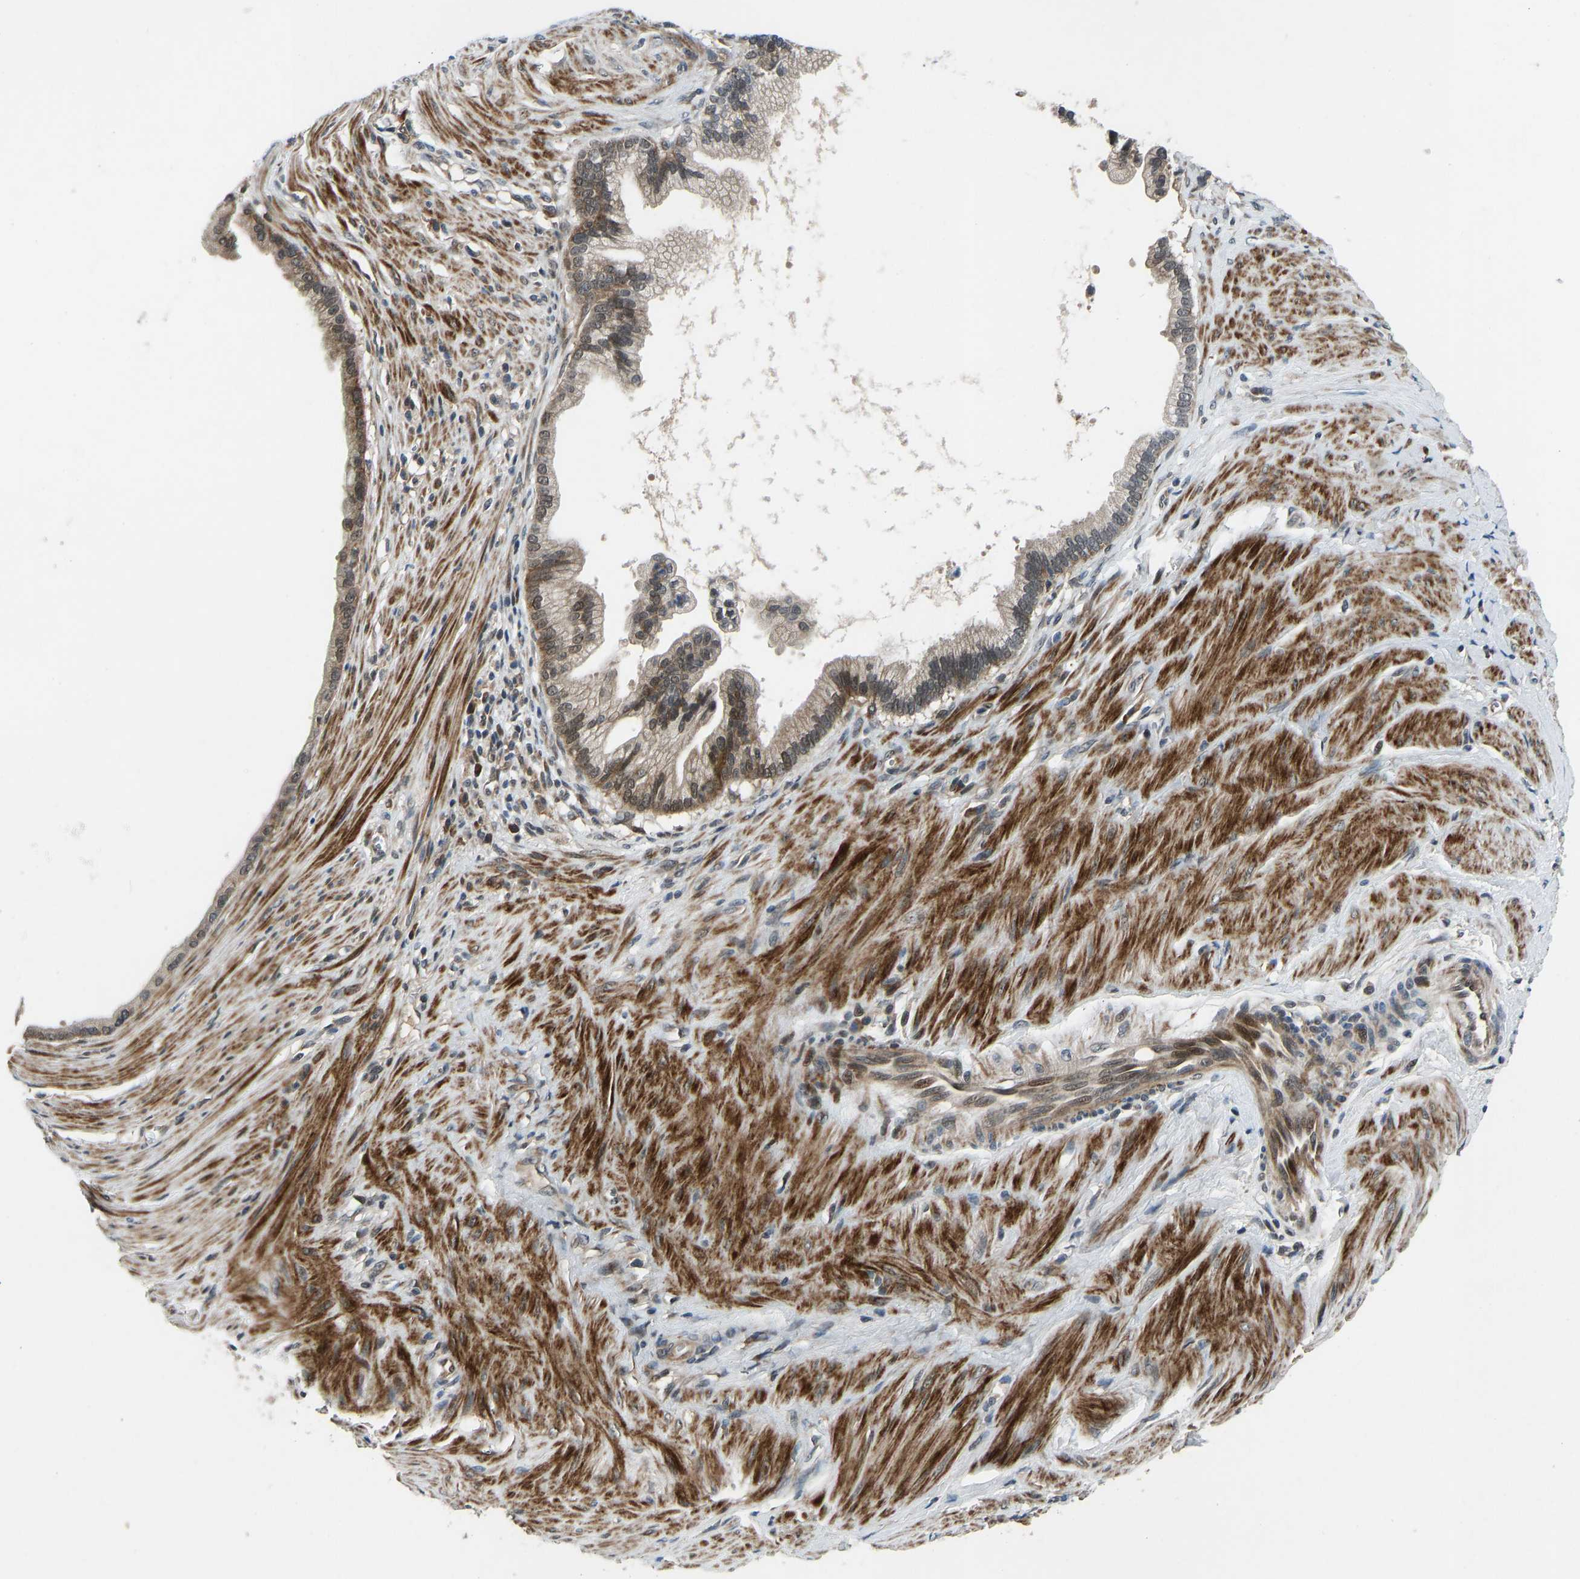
{"staining": {"intensity": "moderate", "quantity": ">75%", "location": "cytoplasmic/membranous,nuclear"}, "tissue": "pancreatic cancer", "cell_type": "Tumor cells", "image_type": "cancer", "snomed": [{"axis": "morphology", "description": "Adenocarcinoma, NOS"}, {"axis": "topography", "description": "Pancreas"}], "caption": "Brown immunohistochemical staining in pancreatic adenocarcinoma exhibits moderate cytoplasmic/membranous and nuclear staining in about >75% of tumor cells.", "gene": "RLIM", "patient": {"sex": "male", "age": 69}}